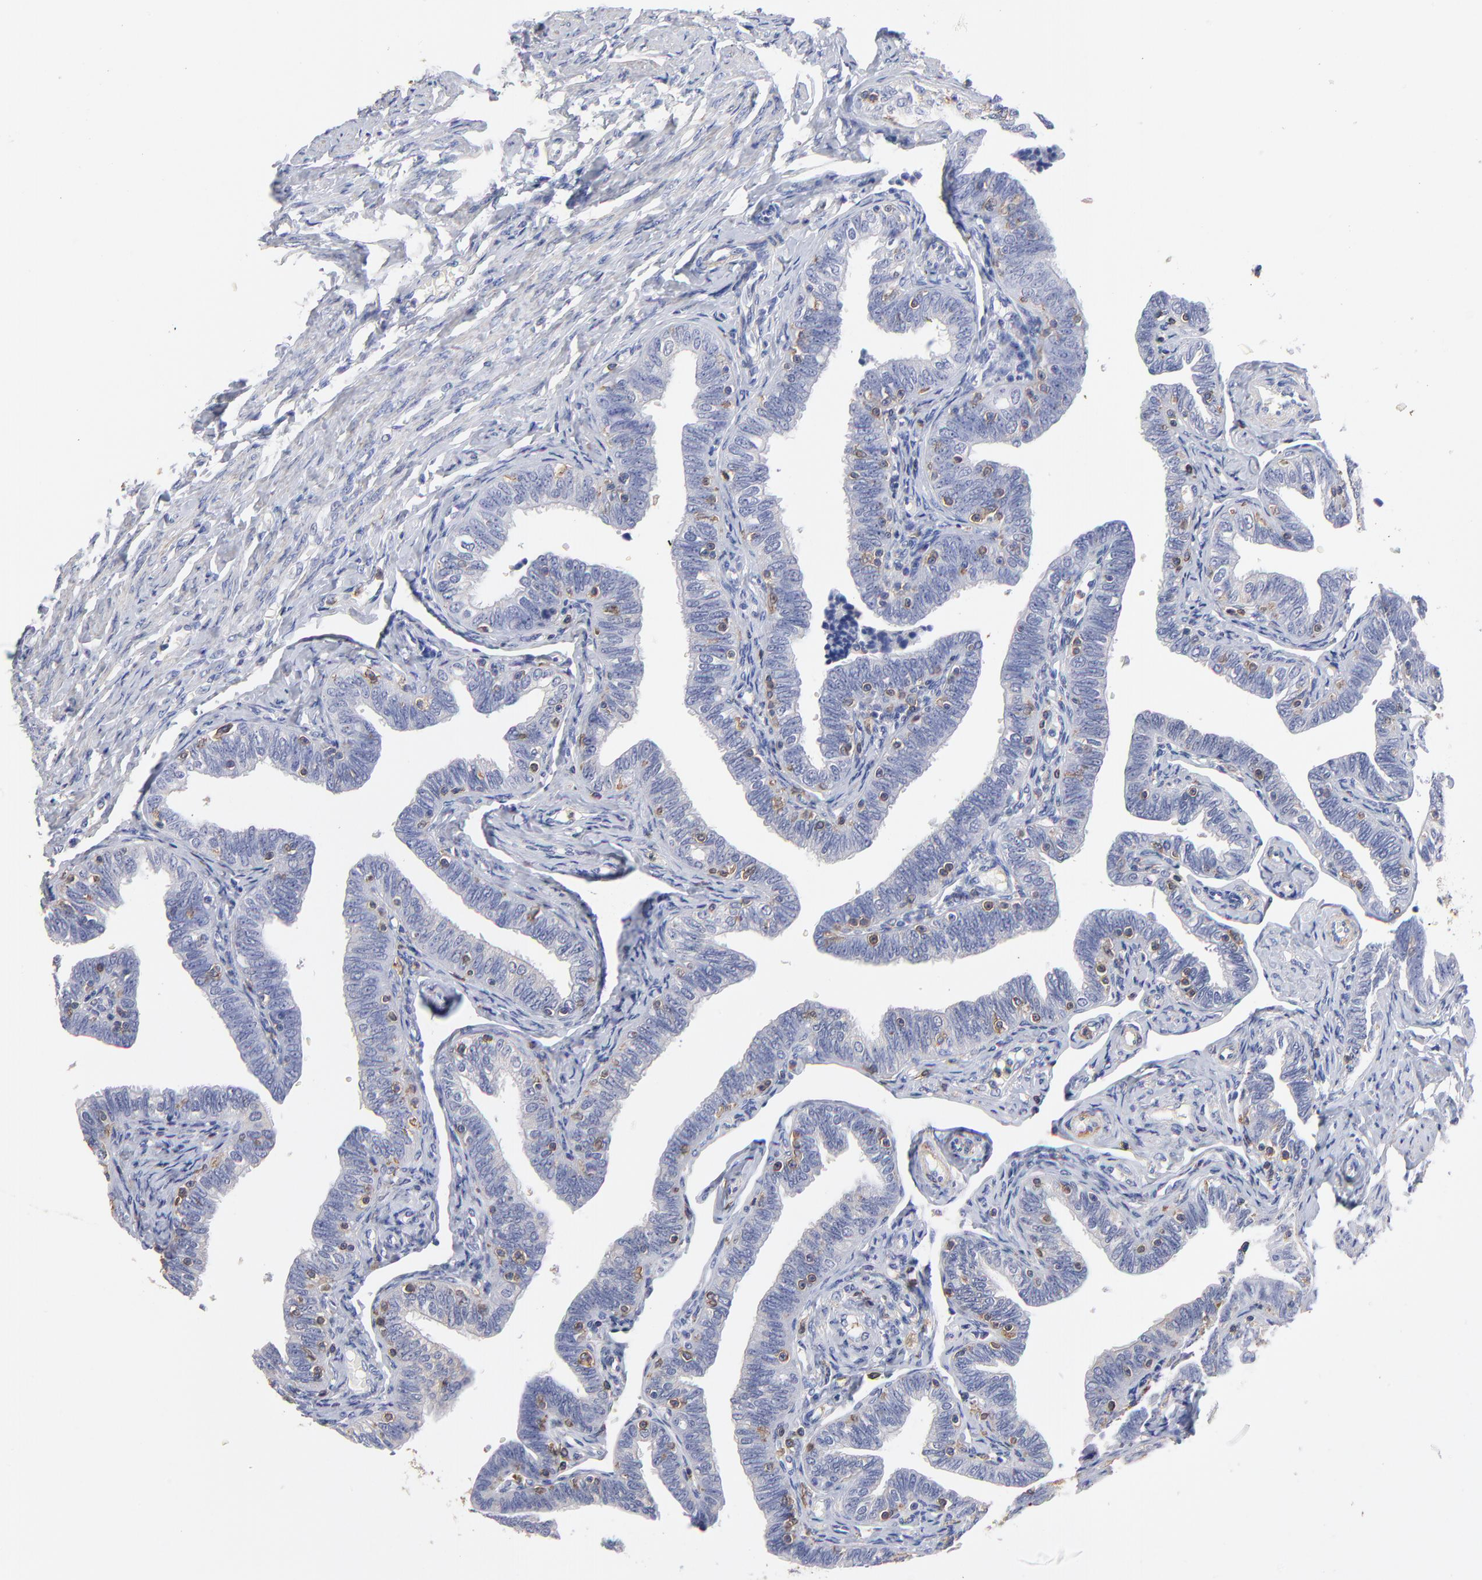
{"staining": {"intensity": "negative", "quantity": "none", "location": "none"}, "tissue": "fallopian tube", "cell_type": "Glandular cells", "image_type": "normal", "snomed": [{"axis": "morphology", "description": "Normal tissue, NOS"}, {"axis": "topography", "description": "Fallopian tube"}, {"axis": "topography", "description": "Ovary"}], "caption": "DAB immunohistochemical staining of benign fallopian tube demonstrates no significant positivity in glandular cells.", "gene": "ASL", "patient": {"sex": "female", "age": 69}}